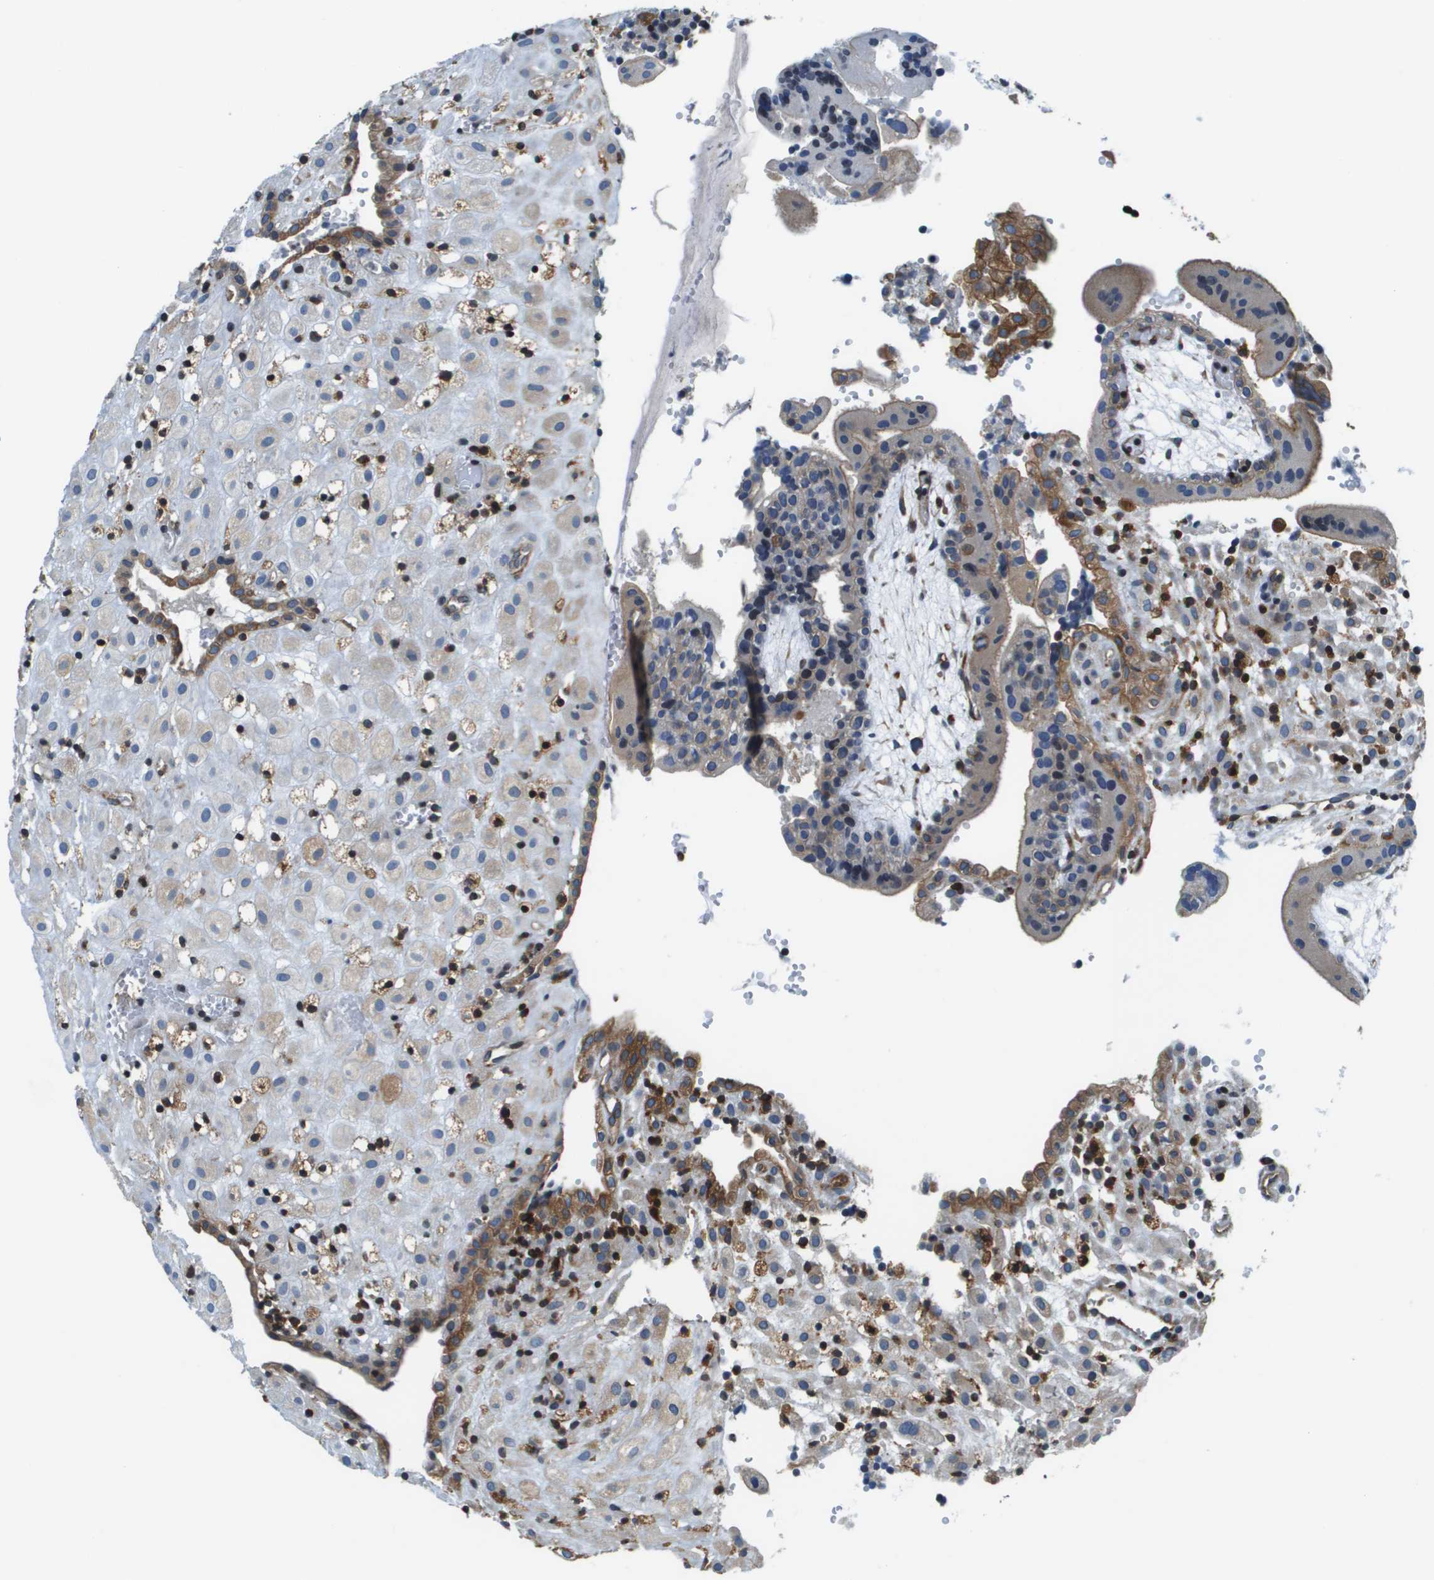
{"staining": {"intensity": "weak", "quantity": "<25%", "location": "cytoplasmic/membranous"}, "tissue": "placenta", "cell_type": "Decidual cells", "image_type": "normal", "snomed": [{"axis": "morphology", "description": "Normal tissue, NOS"}, {"axis": "topography", "description": "Placenta"}], "caption": "Human placenta stained for a protein using immunohistochemistry exhibits no expression in decidual cells.", "gene": "ESYT1", "patient": {"sex": "female", "age": 18}}